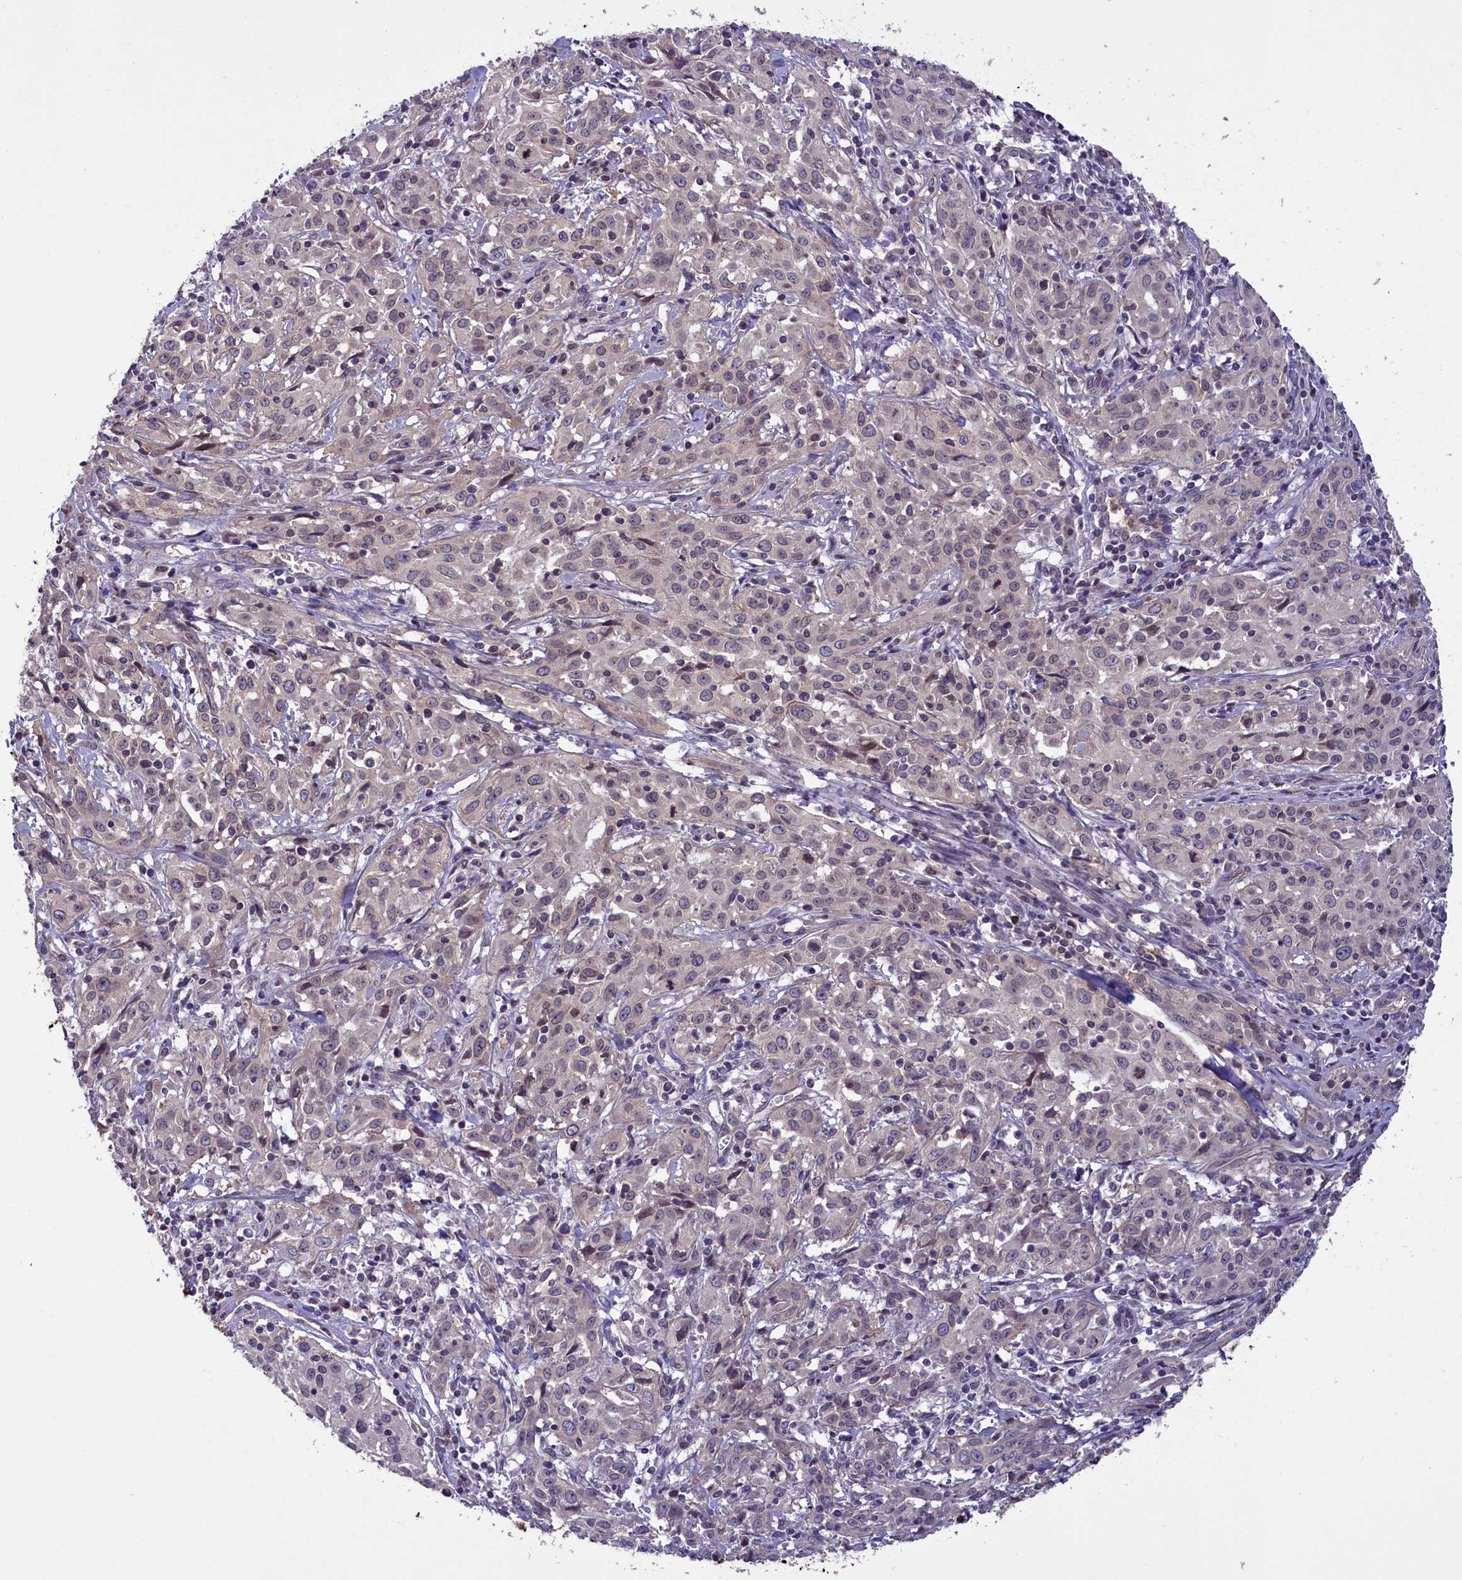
{"staining": {"intensity": "weak", "quantity": "25%-75%", "location": "nuclear"}, "tissue": "cervical cancer", "cell_type": "Tumor cells", "image_type": "cancer", "snomed": [{"axis": "morphology", "description": "Squamous cell carcinoma, NOS"}, {"axis": "topography", "description": "Cervix"}], "caption": "Squamous cell carcinoma (cervical) tissue reveals weak nuclear staining in approximately 25%-75% of tumor cells (DAB IHC with brightfield microscopy, high magnification).", "gene": "CCDC125", "patient": {"sex": "female", "age": 57}}